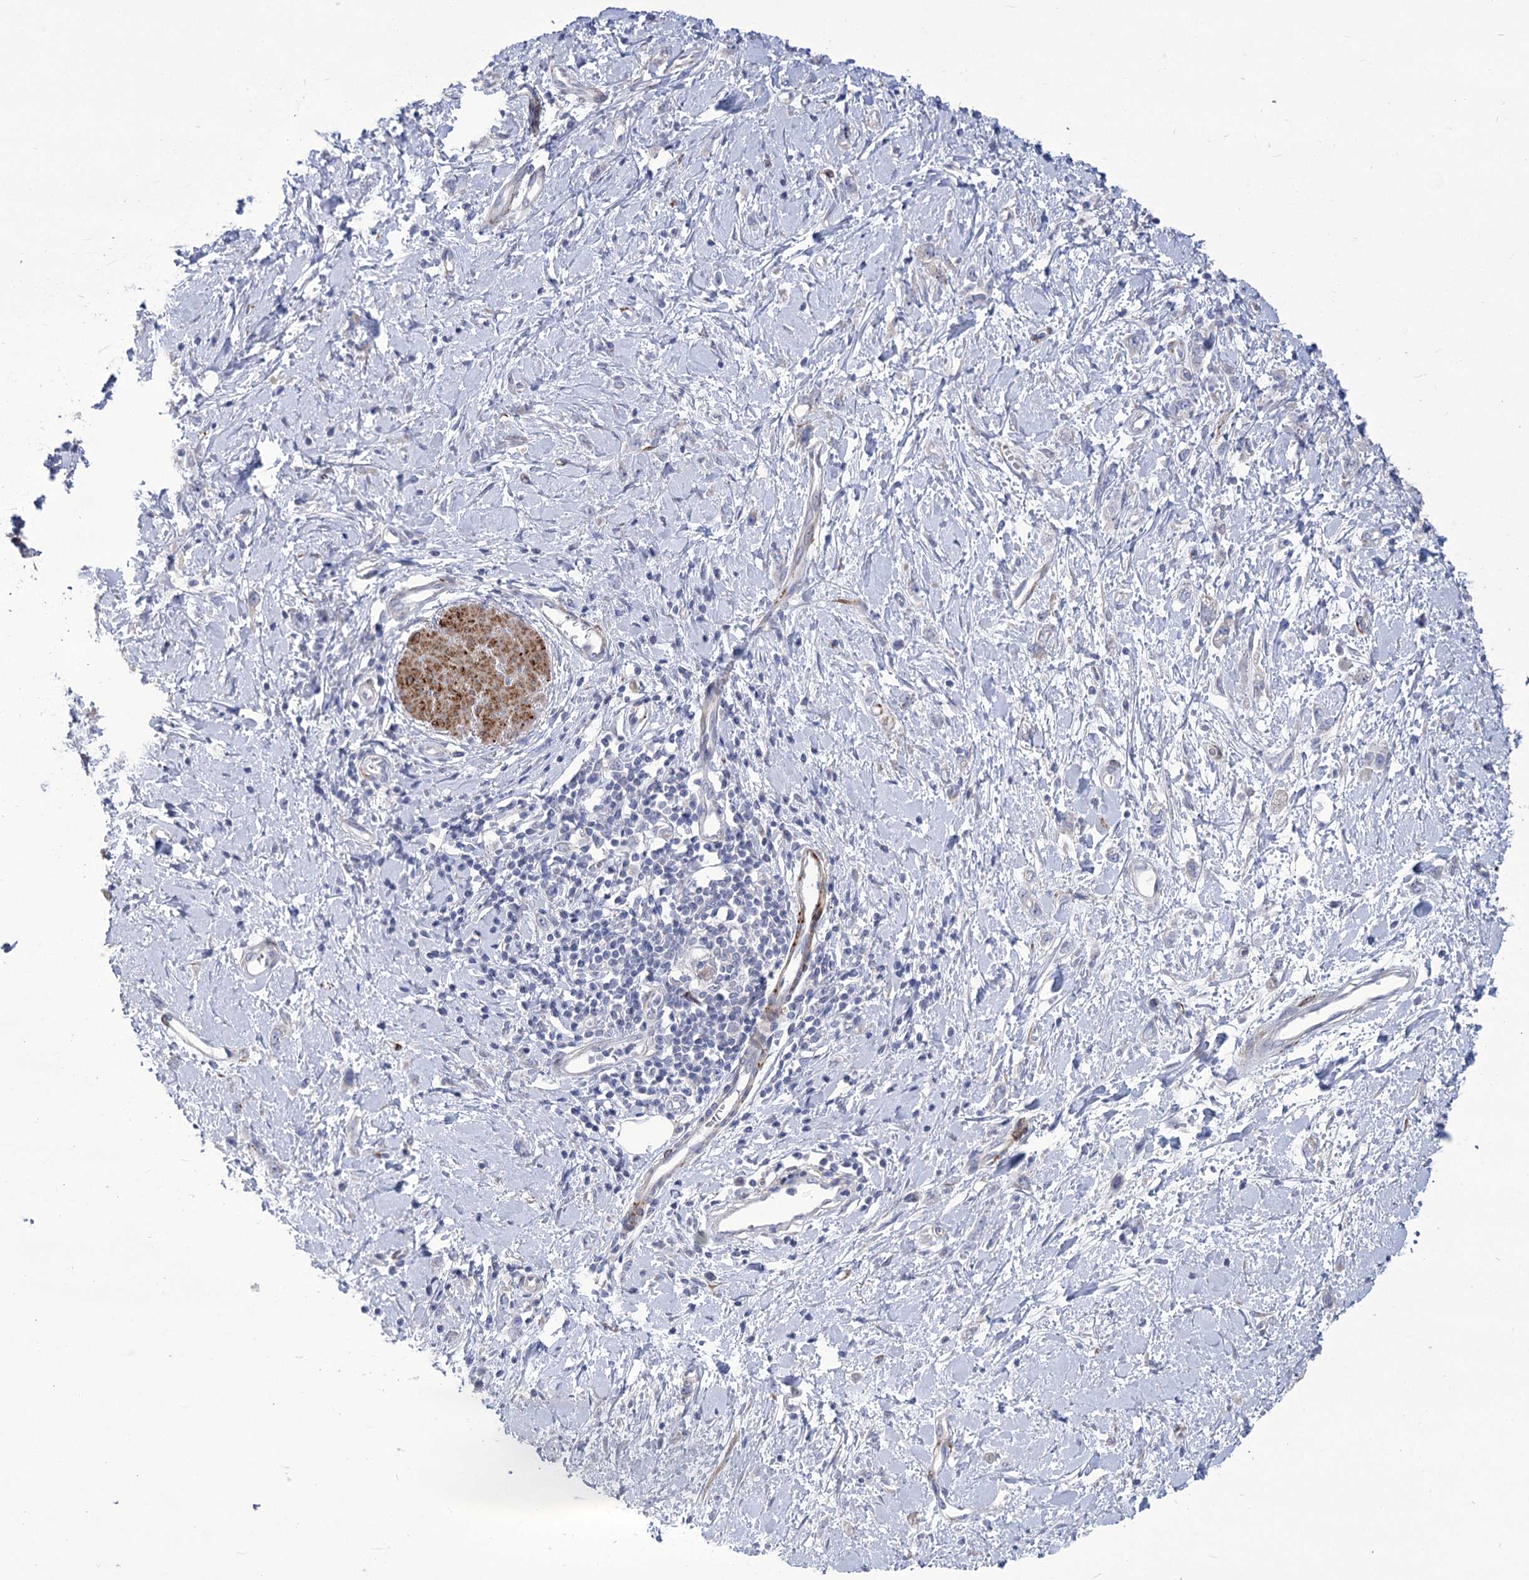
{"staining": {"intensity": "negative", "quantity": "none", "location": "none"}, "tissue": "stomach cancer", "cell_type": "Tumor cells", "image_type": "cancer", "snomed": [{"axis": "morphology", "description": "Adenocarcinoma, NOS"}, {"axis": "topography", "description": "Stomach"}], "caption": "Stomach cancer was stained to show a protein in brown. There is no significant positivity in tumor cells.", "gene": "ANGPTL3", "patient": {"sex": "female", "age": 76}}